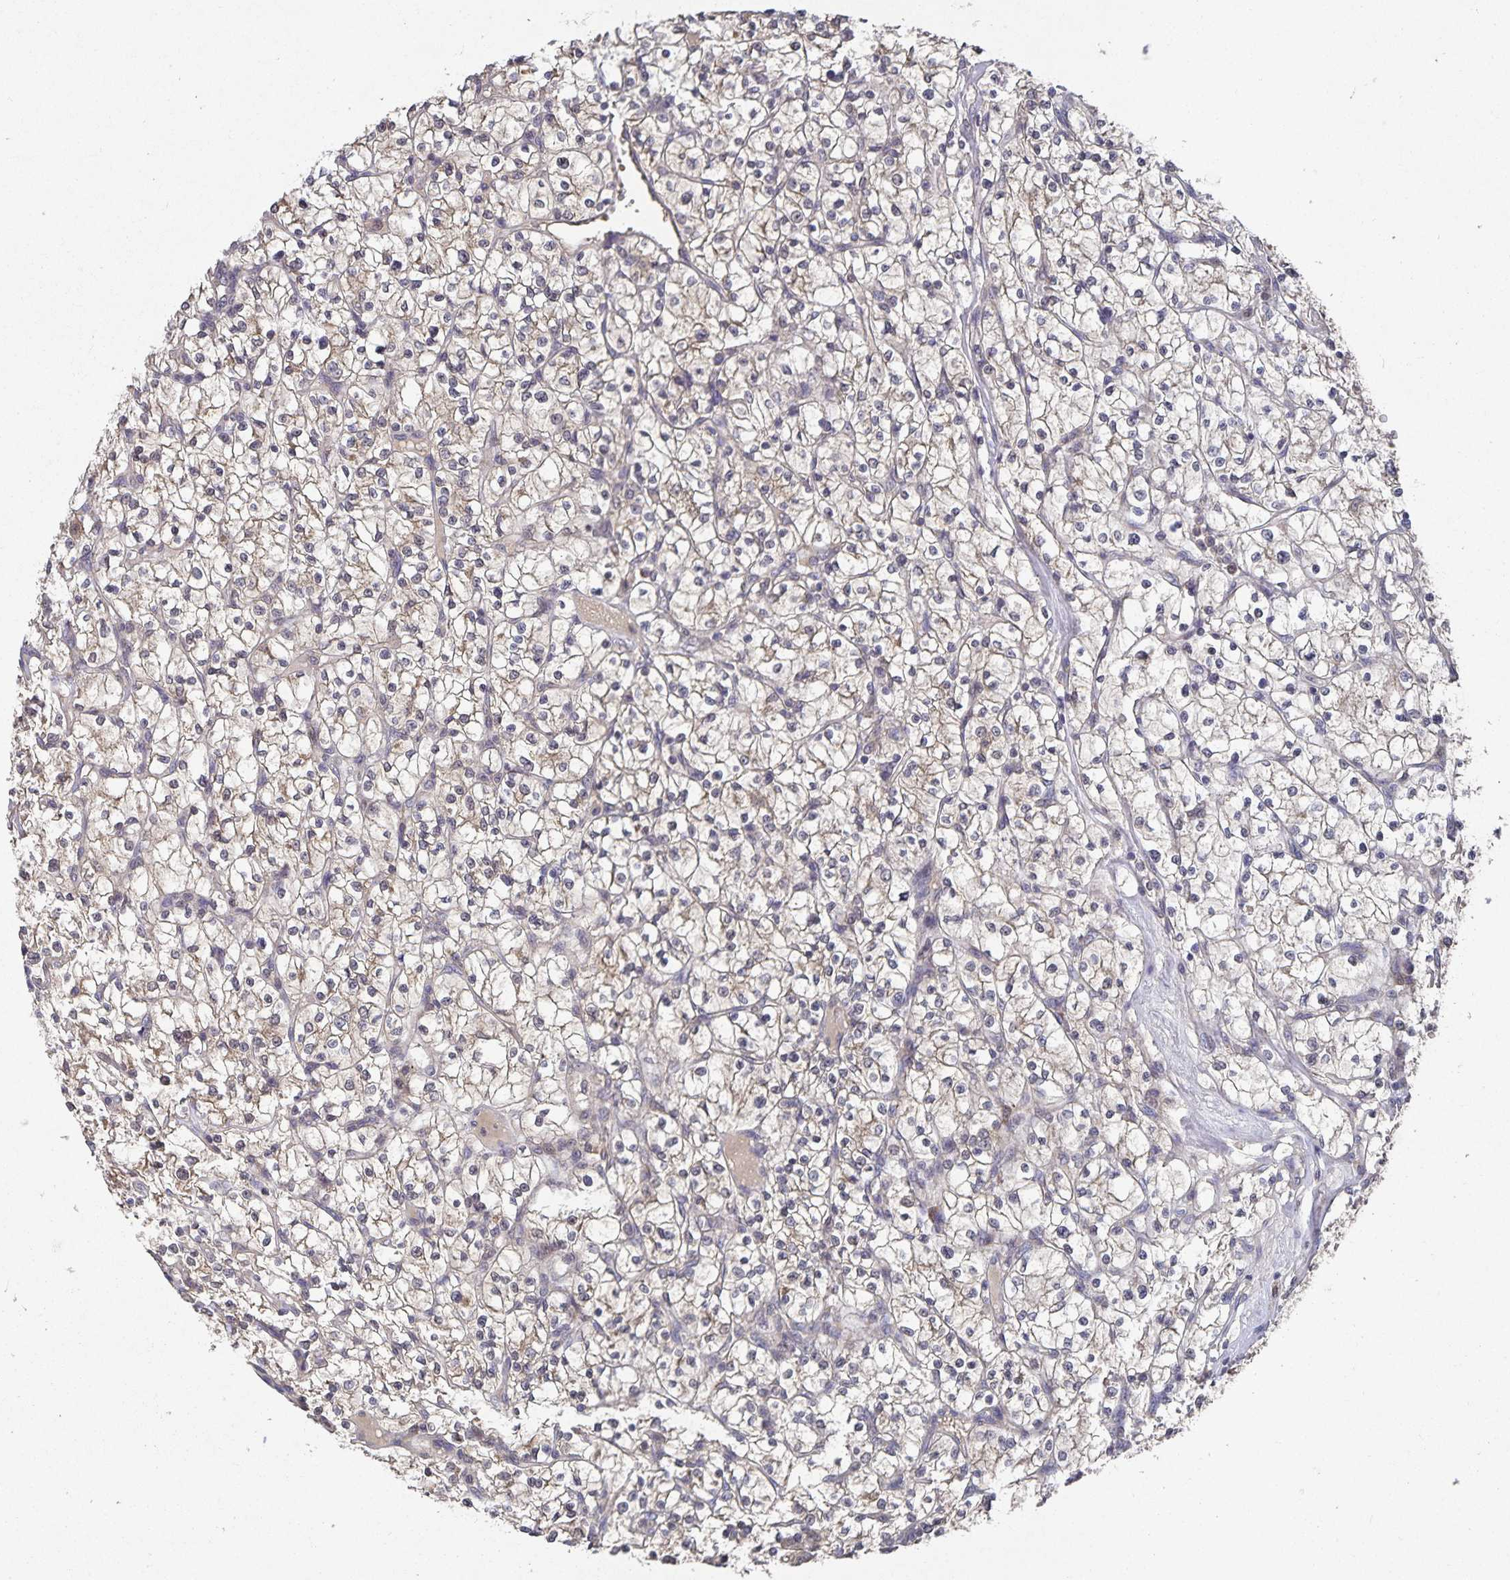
{"staining": {"intensity": "weak", "quantity": "<25%", "location": "cytoplasmic/membranous"}, "tissue": "renal cancer", "cell_type": "Tumor cells", "image_type": "cancer", "snomed": [{"axis": "morphology", "description": "Adenocarcinoma, NOS"}, {"axis": "topography", "description": "Kidney"}], "caption": "Immunohistochemistry micrograph of neoplastic tissue: human renal cancer (adenocarcinoma) stained with DAB (3,3'-diaminobenzidine) displays no significant protein expression in tumor cells.", "gene": "HEPN1", "patient": {"sex": "female", "age": 64}}